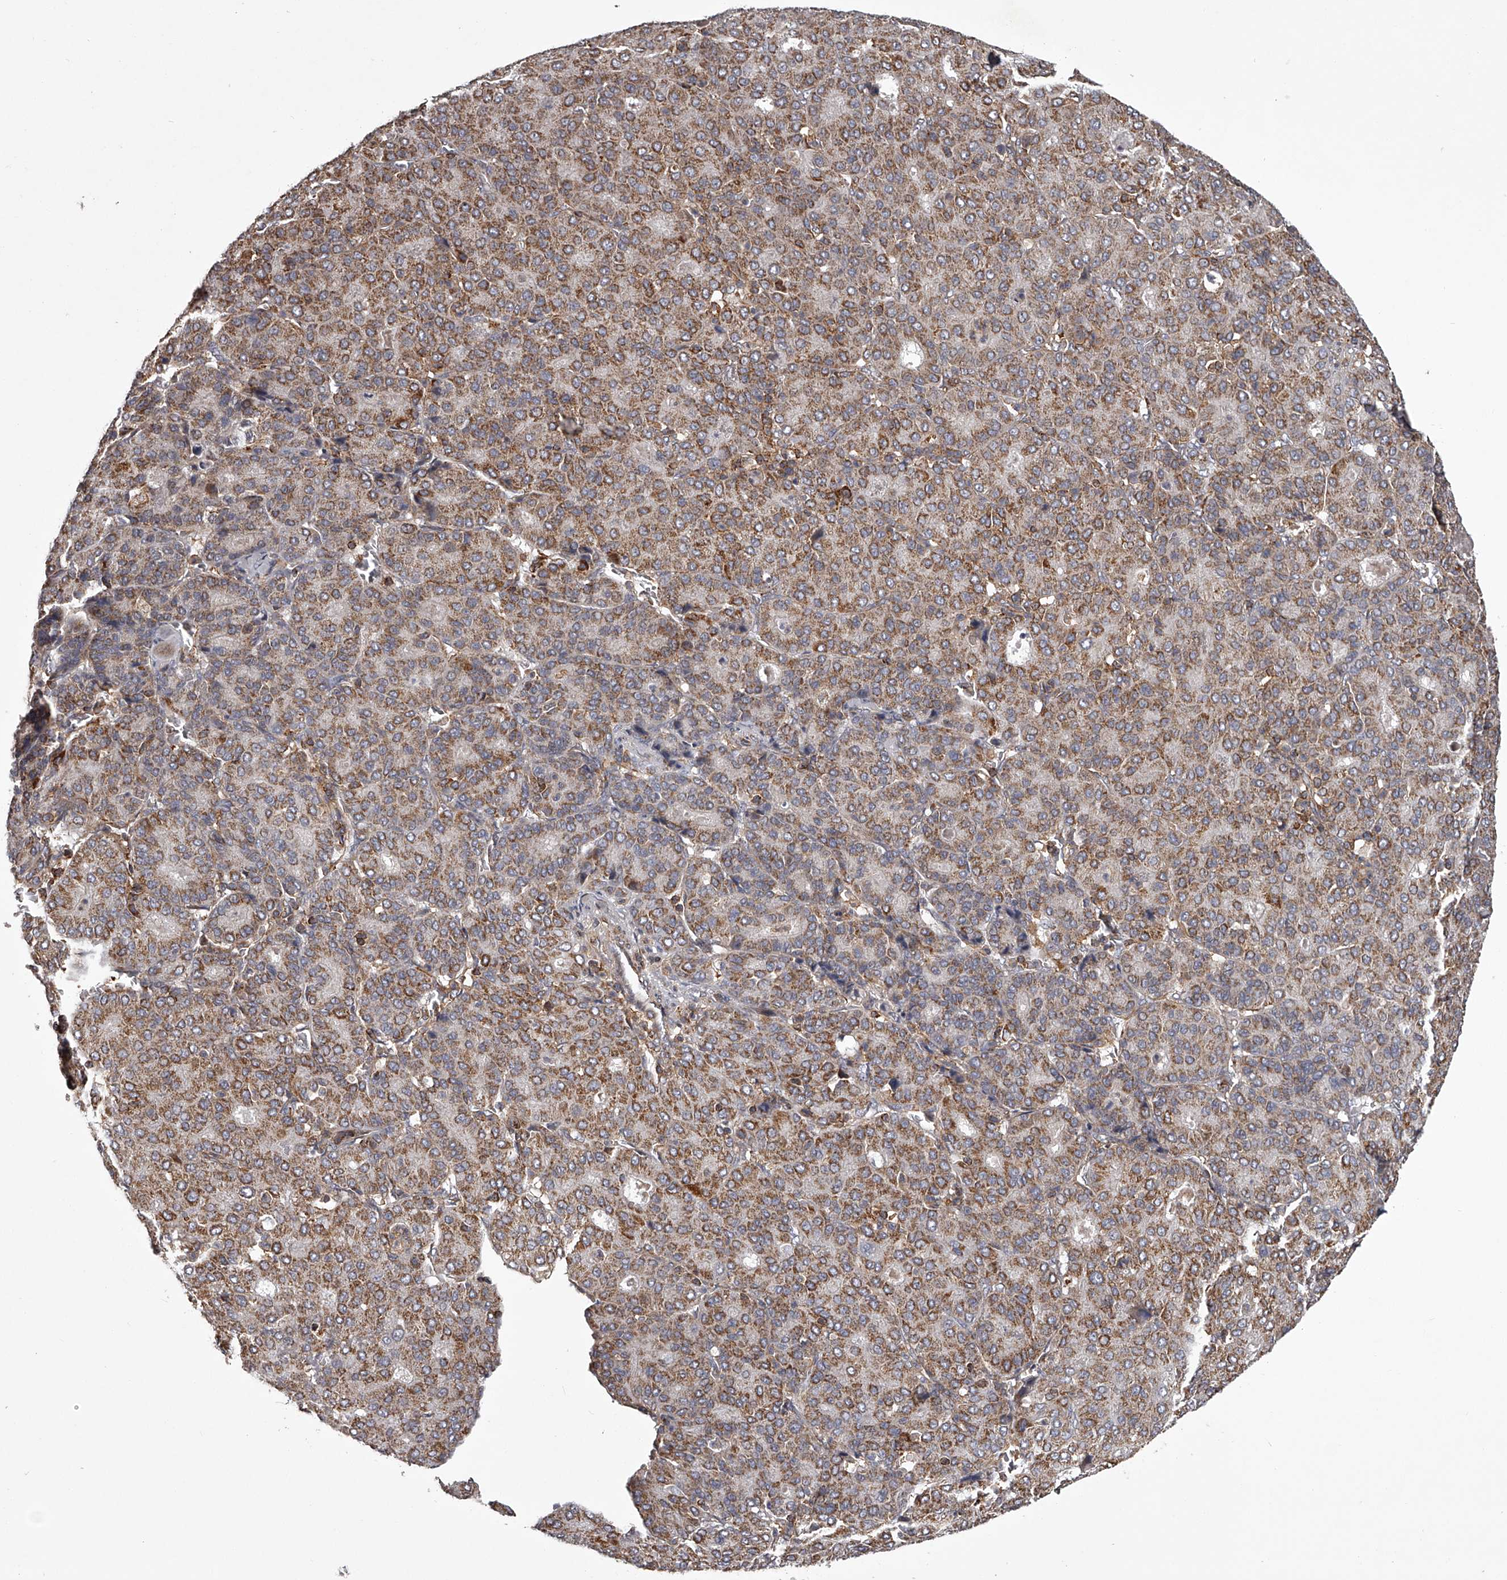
{"staining": {"intensity": "moderate", "quantity": ">75%", "location": "cytoplasmic/membranous"}, "tissue": "liver cancer", "cell_type": "Tumor cells", "image_type": "cancer", "snomed": [{"axis": "morphology", "description": "Carcinoma, Hepatocellular, NOS"}, {"axis": "topography", "description": "Liver"}], "caption": "Immunohistochemical staining of liver hepatocellular carcinoma exhibits moderate cytoplasmic/membranous protein positivity in about >75% of tumor cells.", "gene": "RRP36", "patient": {"sex": "male", "age": 65}}